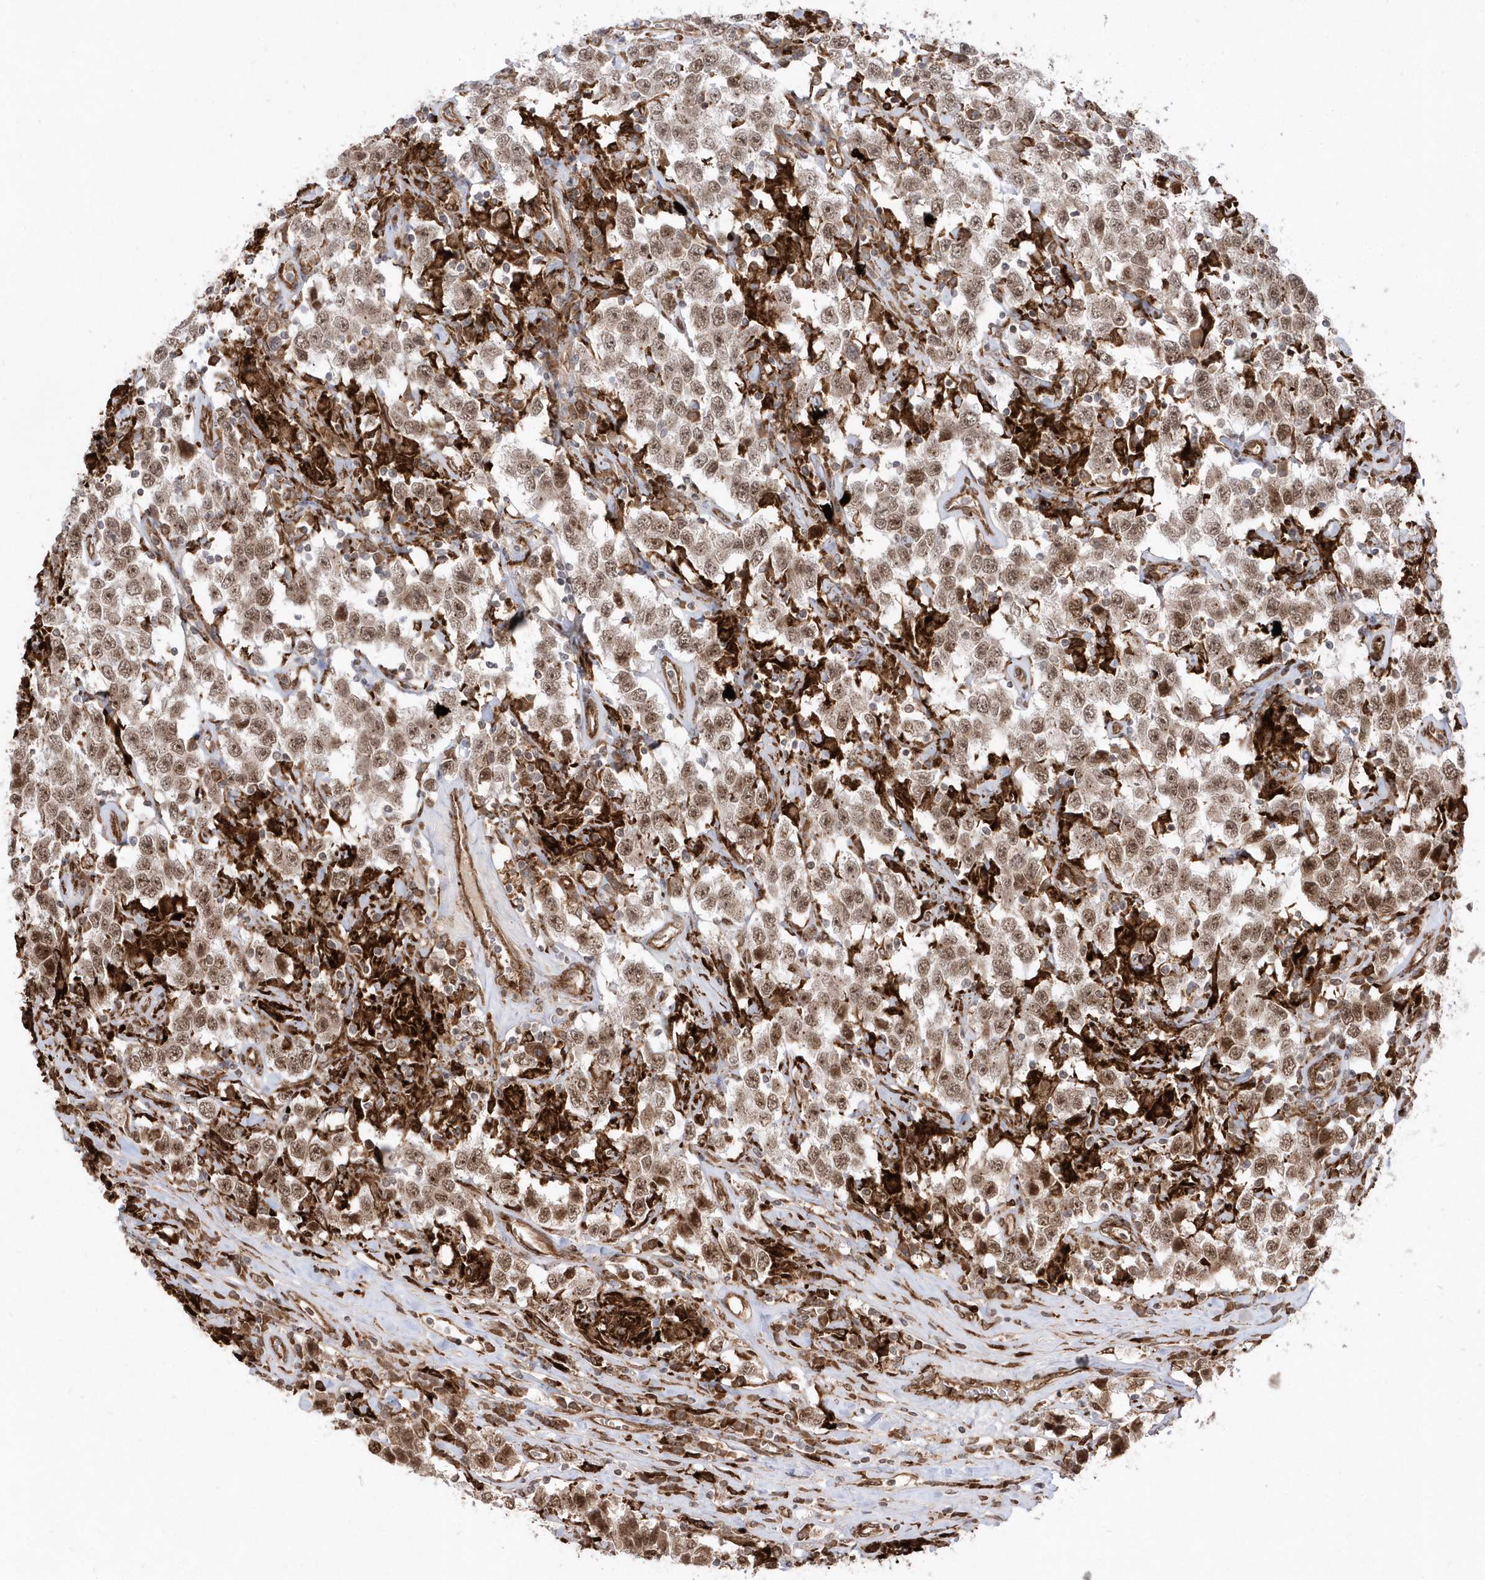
{"staining": {"intensity": "moderate", "quantity": ">75%", "location": "cytoplasmic/membranous,nuclear"}, "tissue": "testis cancer", "cell_type": "Tumor cells", "image_type": "cancer", "snomed": [{"axis": "morphology", "description": "Seminoma, NOS"}, {"axis": "topography", "description": "Testis"}], "caption": "Immunohistochemistry micrograph of neoplastic tissue: human testis cancer stained using immunohistochemistry (IHC) shows medium levels of moderate protein expression localized specifically in the cytoplasmic/membranous and nuclear of tumor cells, appearing as a cytoplasmic/membranous and nuclear brown color.", "gene": "EPC2", "patient": {"sex": "male", "age": 41}}